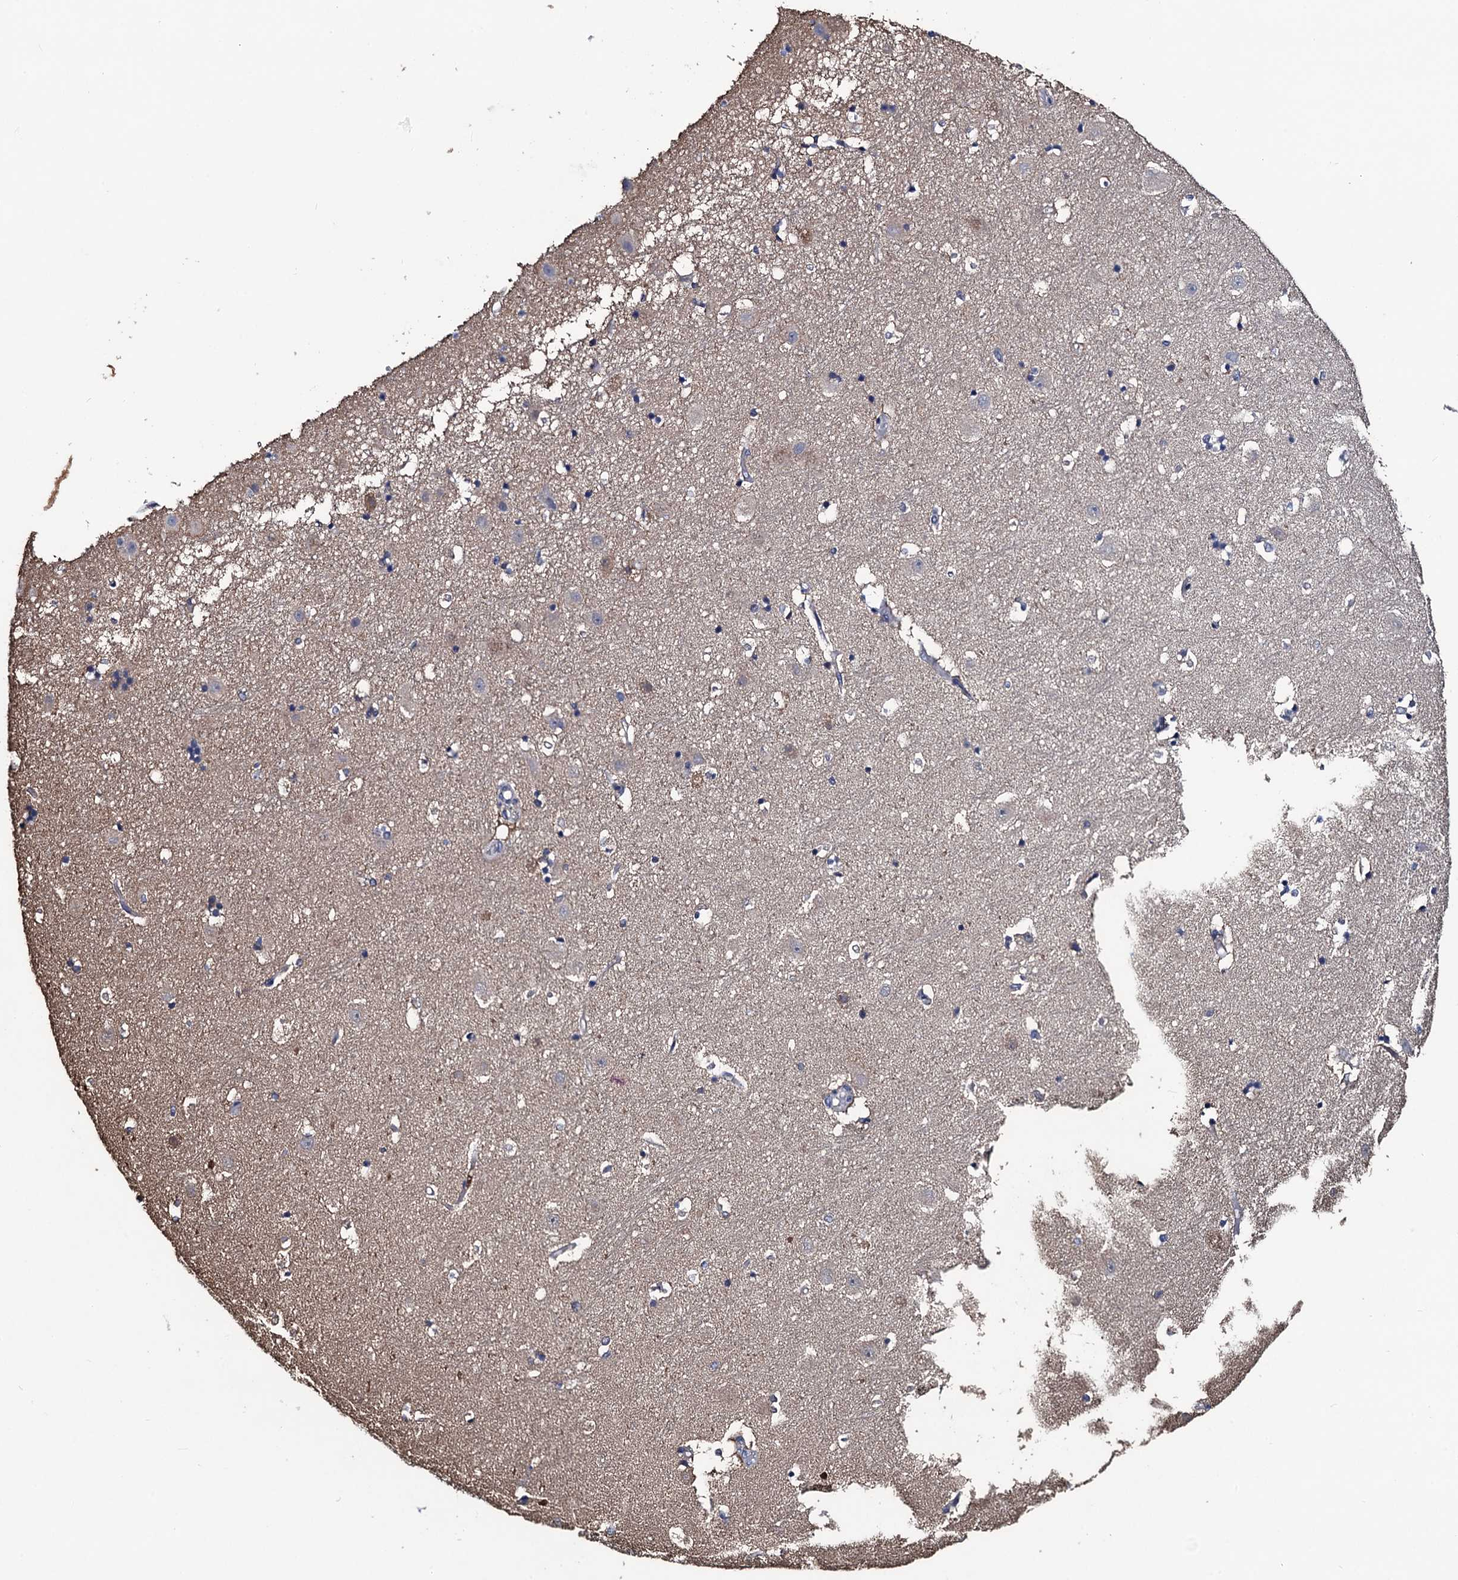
{"staining": {"intensity": "negative", "quantity": "none", "location": "none"}, "tissue": "hippocampus", "cell_type": "Glial cells", "image_type": "normal", "snomed": [{"axis": "morphology", "description": "Normal tissue, NOS"}, {"axis": "topography", "description": "Hippocampus"}], "caption": "DAB immunohistochemical staining of normal hippocampus displays no significant positivity in glial cells.", "gene": "RTKN2", "patient": {"sex": "female", "age": 52}}